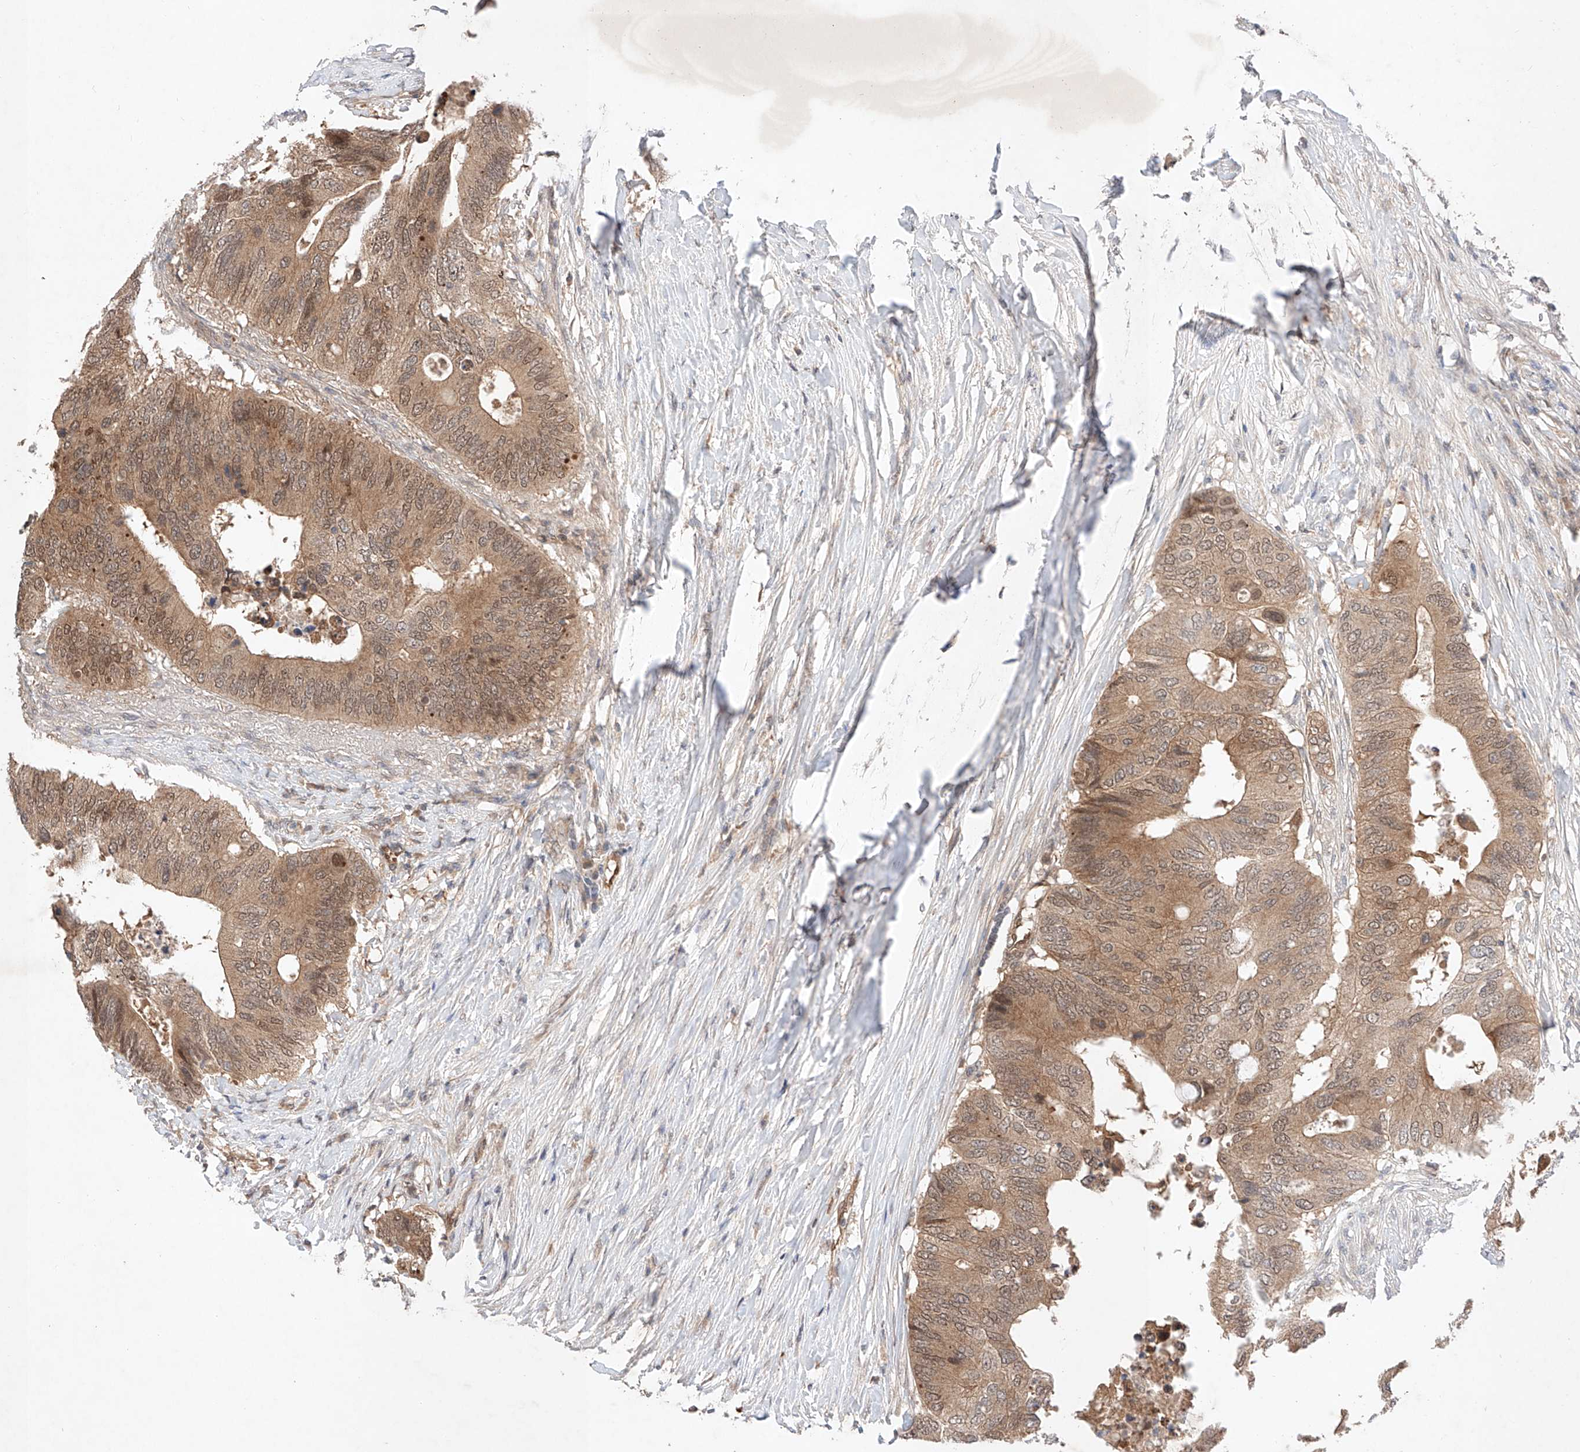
{"staining": {"intensity": "moderate", "quantity": ">75%", "location": "cytoplasmic/membranous,nuclear"}, "tissue": "colorectal cancer", "cell_type": "Tumor cells", "image_type": "cancer", "snomed": [{"axis": "morphology", "description": "Adenocarcinoma, NOS"}, {"axis": "topography", "description": "Colon"}], "caption": "Immunohistochemical staining of colorectal adenocarcinoma demonstrates moderate cytoplasmic/membranous and nuclear protein expression in about >75% of tumor cells. The staining was performed using DAB (3,3'-diaminobenzidine), with brown indicating positive protein expression. Nuclei are stained blue with hematoxylin.", "gene": "ZNF124", "patient": {"sex": "male", "age": 71}}